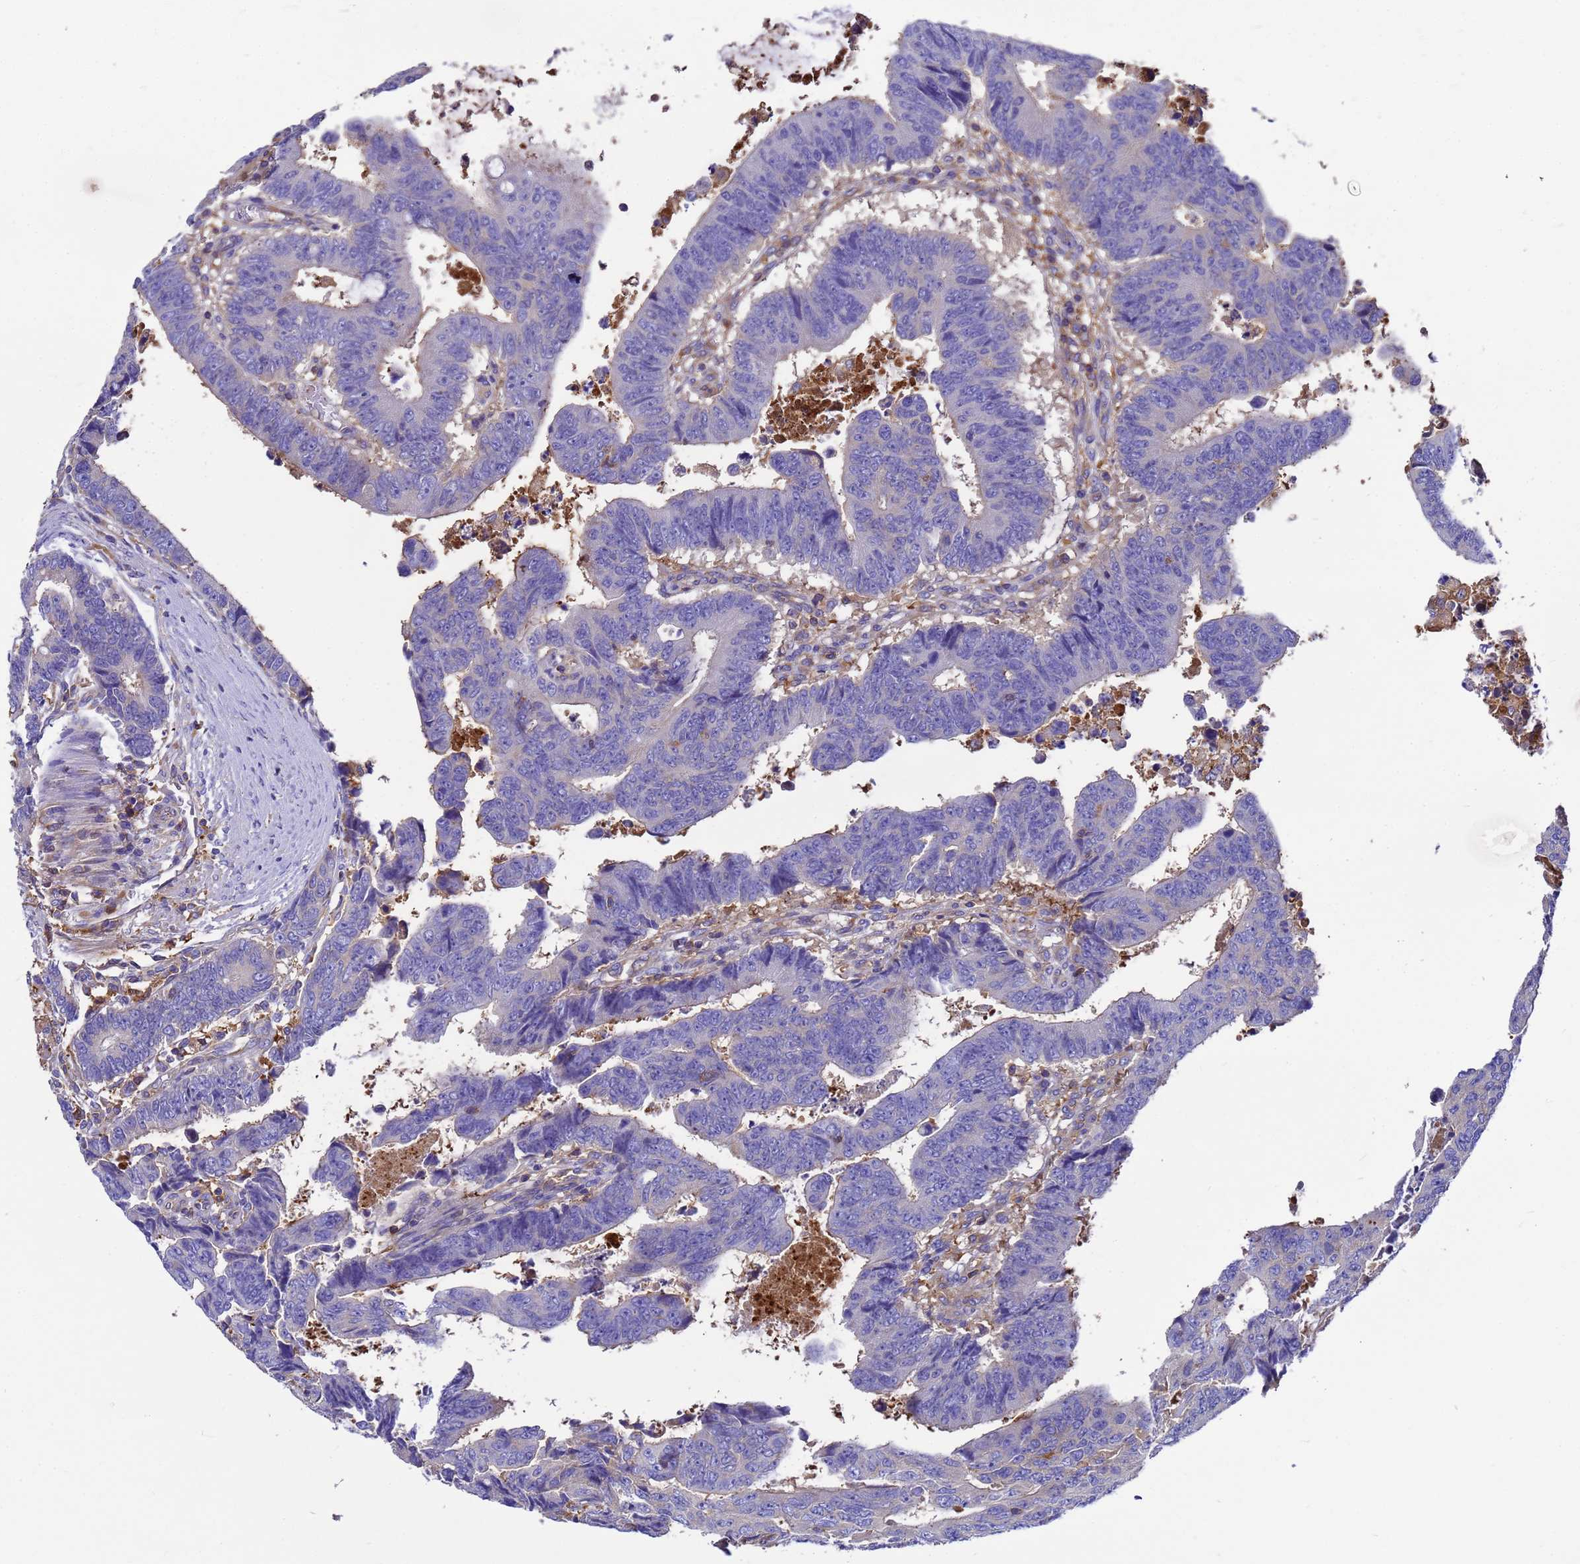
{"staining": {"intensity": "negative", "quantity": "none", "location": "none"}, "tissue": "colorectal cancer", "cell_type": "Tumor cells", "image_type": "cancer", "snomed": [{"axis": "morphology", "description": "Adenocarcinoma, NOS"}, {"axis": "topography", "description": "Rectum"}], "caption": "Tumor cells show no significant protein positivity in colorectal cancer.", "gene": "ZNF235", "patient": {"sex": "male", "age": 84}}